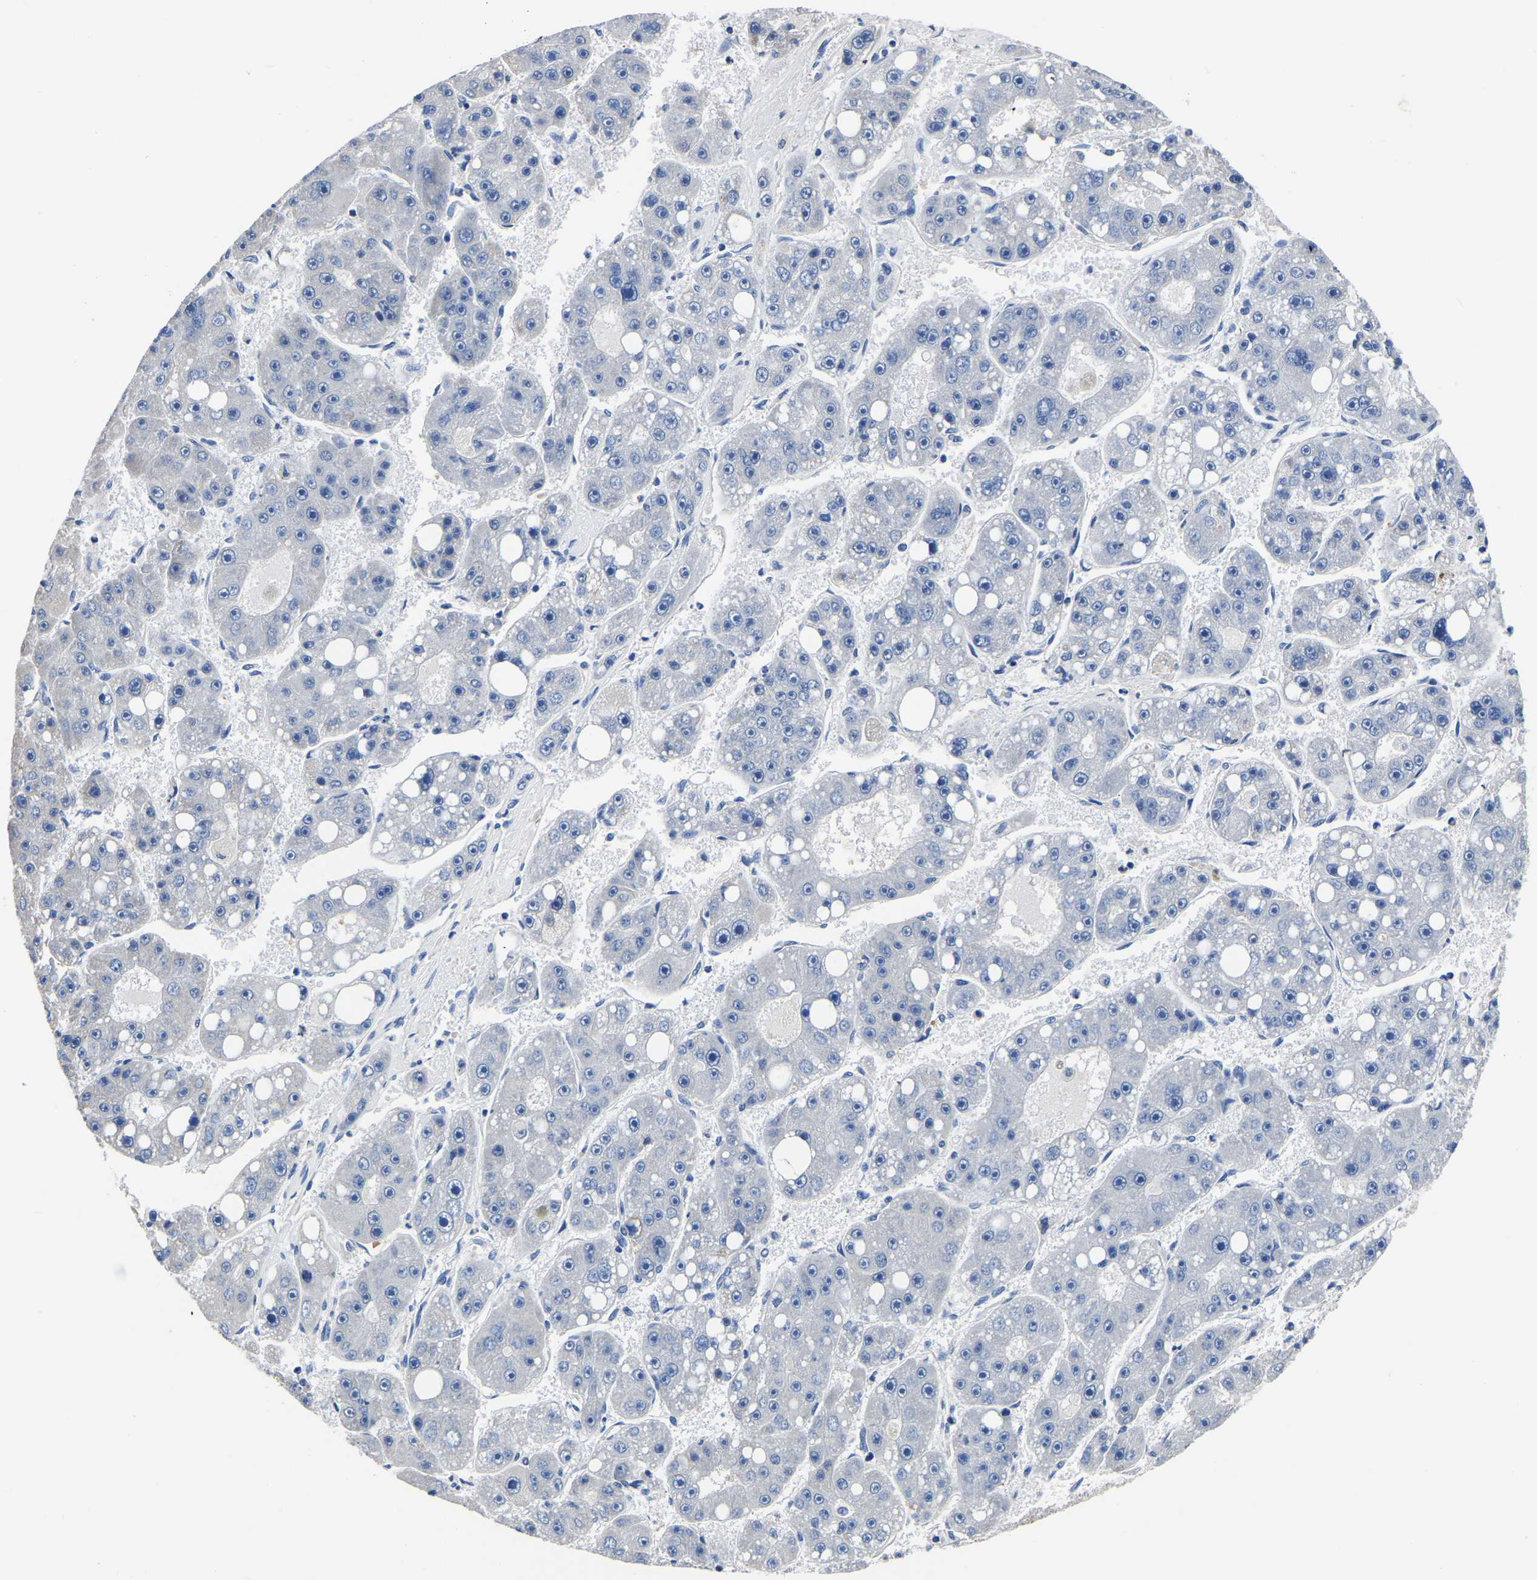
{"staining": {"intensity": "negative", "quantity": "none", "location": "none"}, "tissue": "liver cancer", "cell_type": "Tumor cells", "image_type": "cancer", "snomed": [{"axis": "morphology", "description": "Carcinoma, Hepatocellular, NOS"}, {"axis": "topography", "description": "Liver"}], "caption": "Immunohistochemical staining of hepatocellular carcinoma (liver) shows no significant expression in tumor cells.", "gene": "FGD5", "patient": {"sex": "female", "age": 61}}